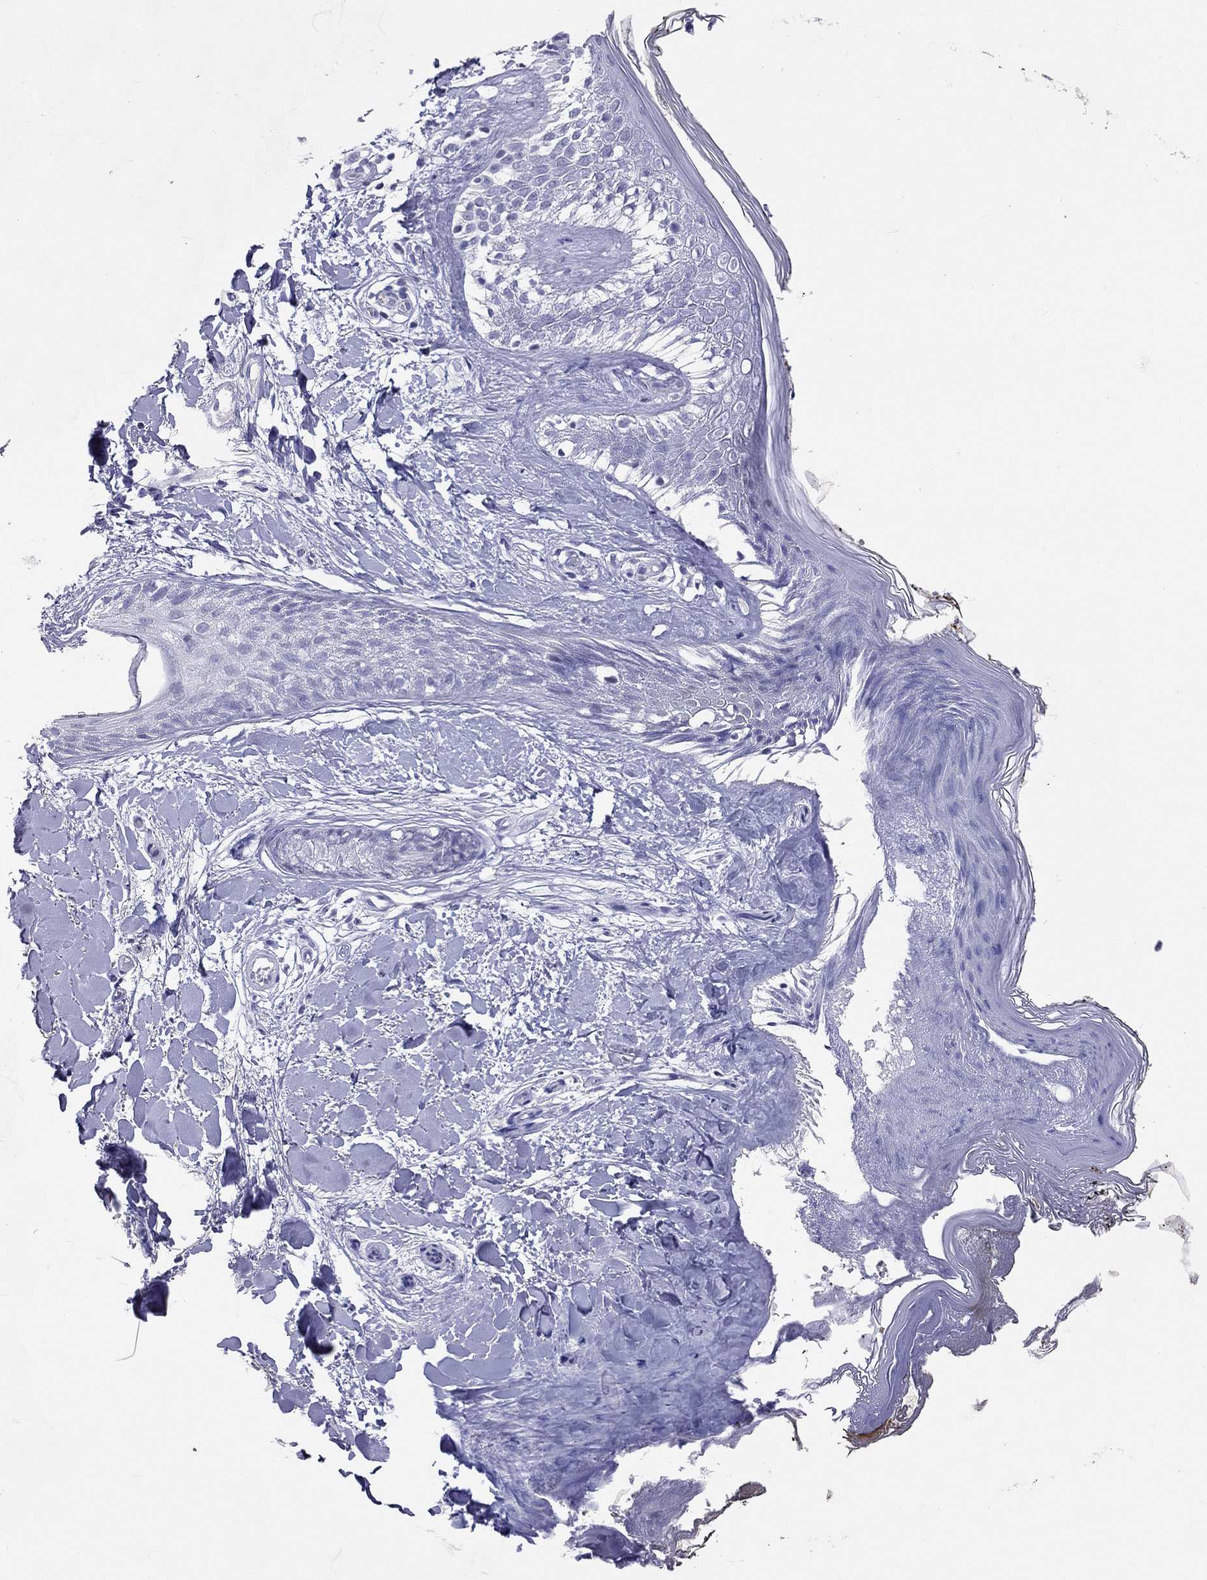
{"staining": {"intensity": "negative", "quantity": "none", "location": "none"}, "tissue": "skin", "cell_type": "Fibroblasts", "image_type": "normal", "snomed": [{"axis": "morphology", "description": "Normal tissue, NOS"}, {"axis": "topography", "description": "Skin"}], "caption": "Immunohistochemistry (IHC) histopathology image of benign skin: human skin stained with DAB (3,3'-diaminobenzidine) exhibits no significant protein expression in fibroblasts. (DAB immunohistochemistry (IHC) with hematoxylin counter stain).", "gene": "JHY", "patient": {"sex": "female", "age": 34}}